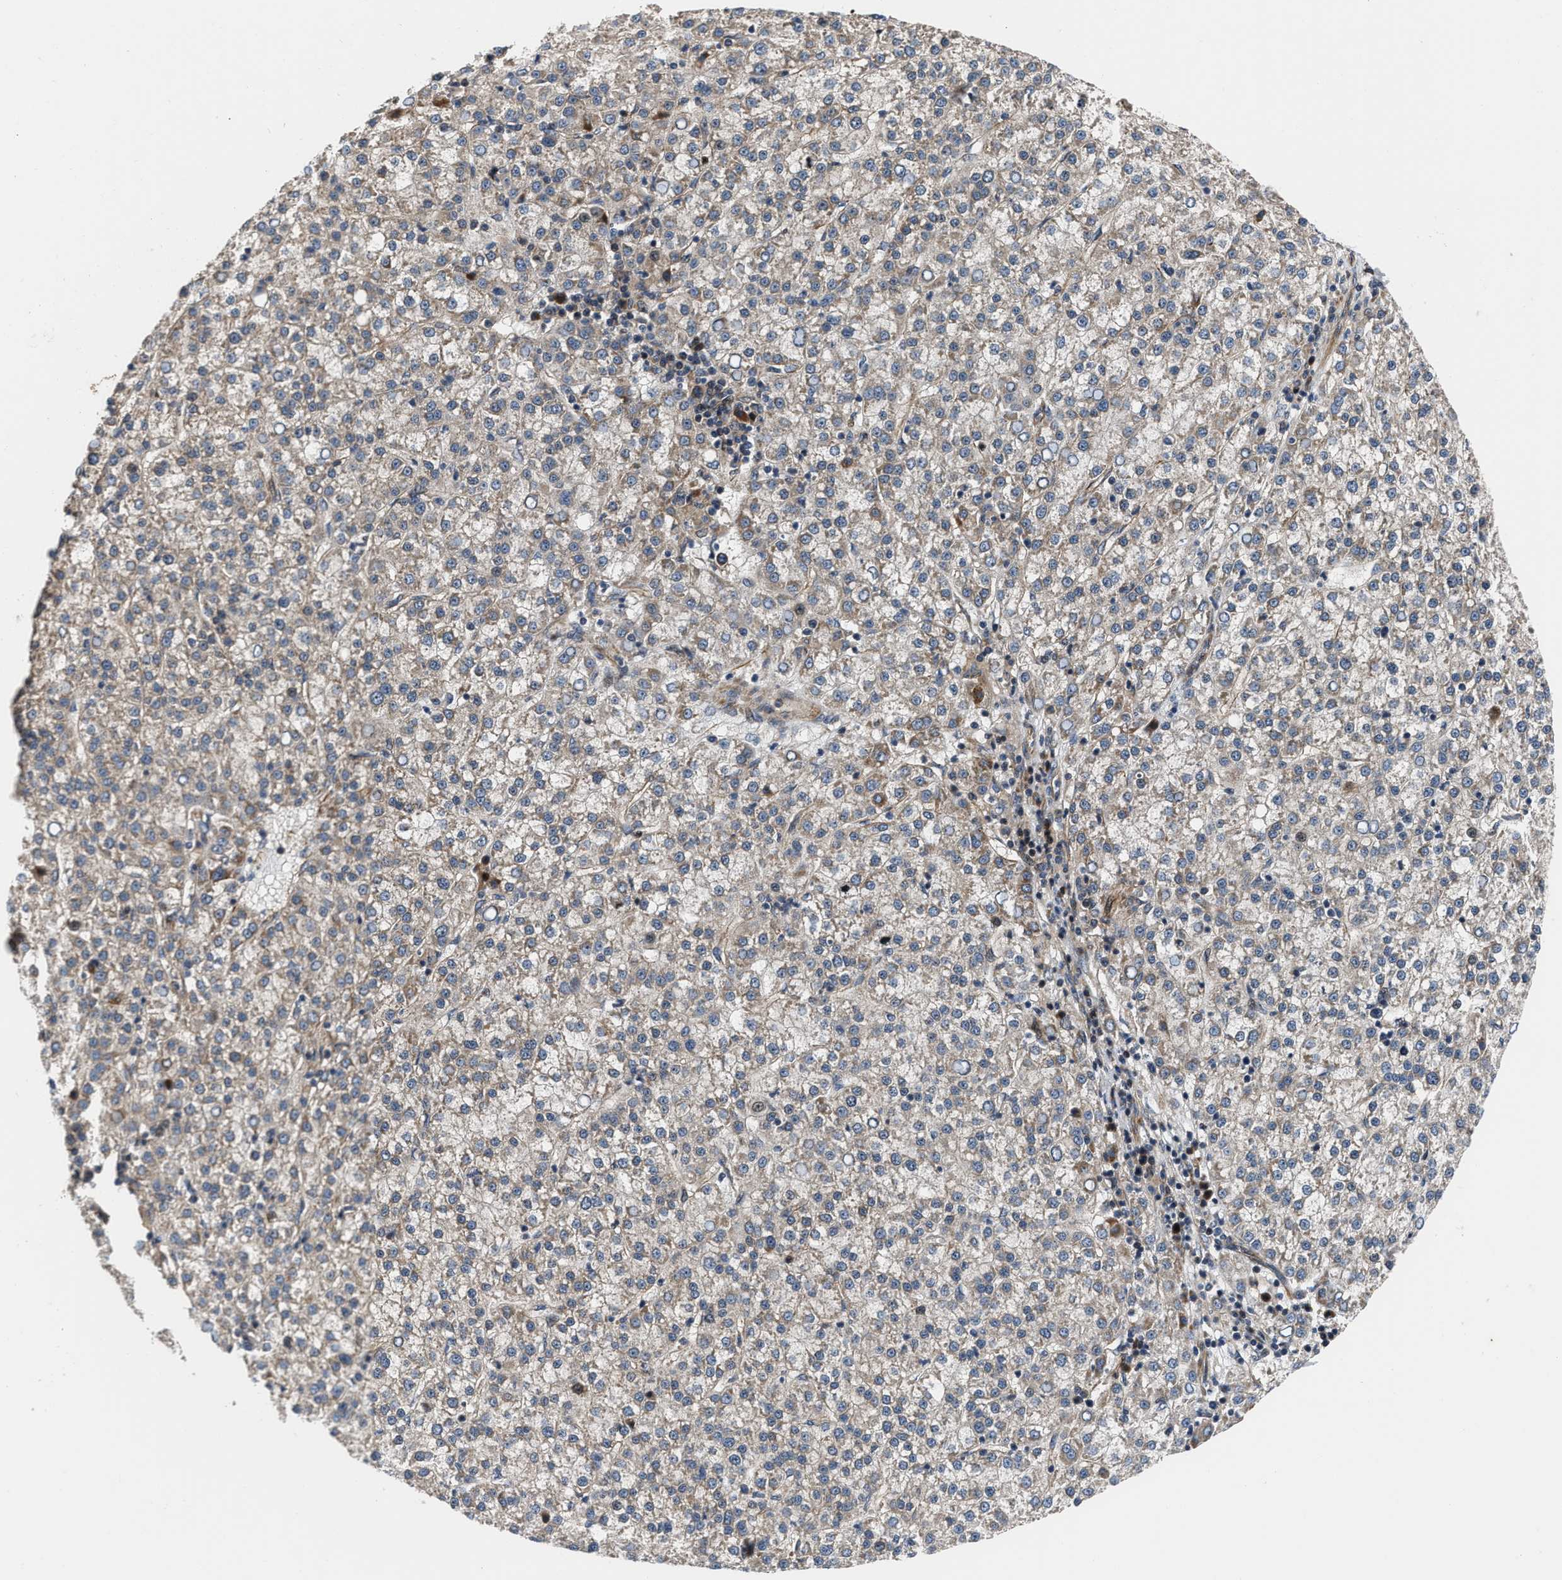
{"staining": {"intensity": "weak", "quantity": "25%-75%", "location": "cytoplasmic/membranous"}, "tissue": "liver cancer", "cell_type": "Tumor cells", "image_type": "cancer", "snomed": [{"axis": "morphology", "description": "Carcinoma, Hepatocellular, NOS"}, {"axis": "topography", "description": "Liver"}], "caption": "Protein staining of hepatocellular carcinoma (liver) tissue reveals weak cytoplasmic/membranous staining in approximately 25%-75% of tumor cells. The staining is performed using DAB (3,3'-diaminobenzidine) brown chromogen to label protein expression. The nuclei are counter-stained blue using hematoxylin.", "gene": "ALDH3A2", "patient": {"sex": "female", "age": 58}}